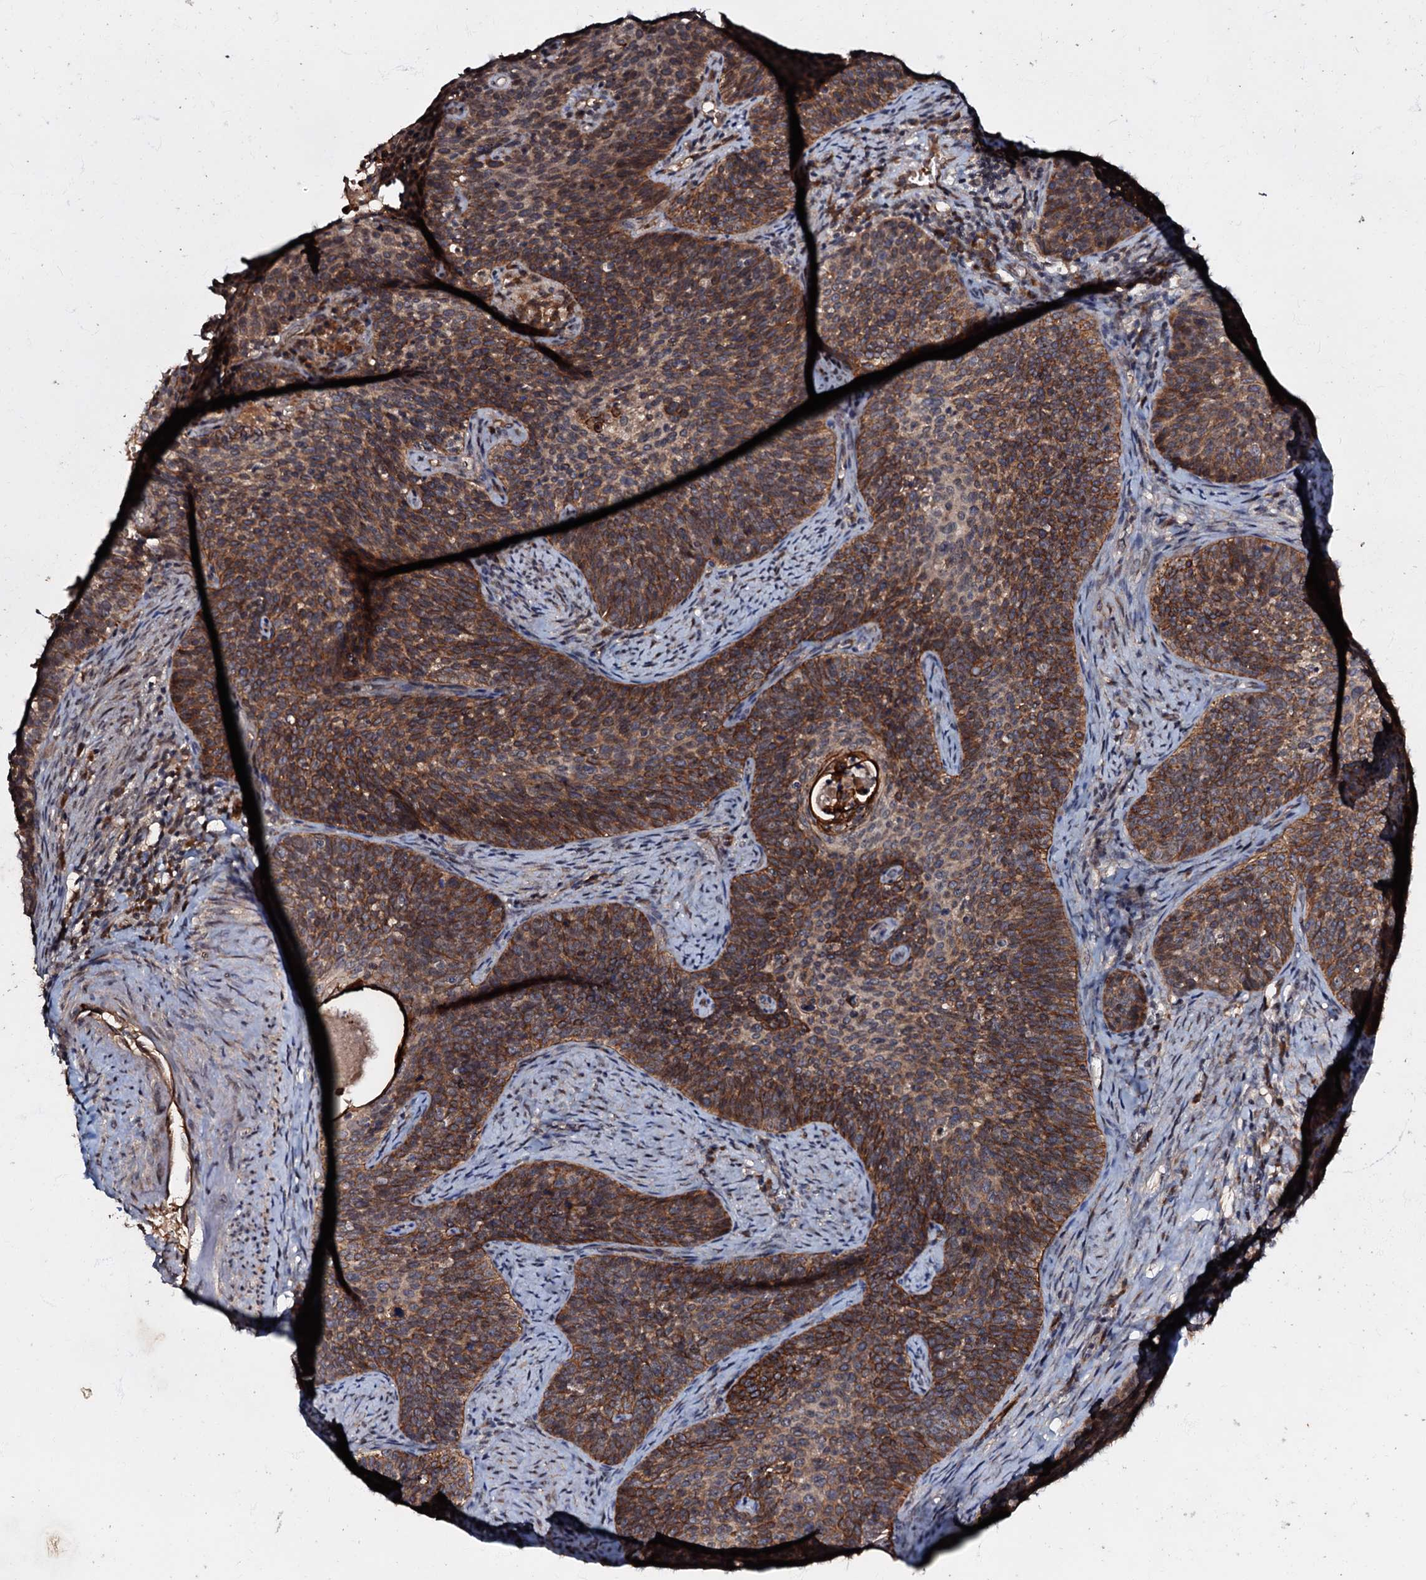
{"staining": {"intensity": "strong", "quantity": ">75%", "location": "cytoplasmic/membranous"}, "tissue": "cervical cancer", "cell_type": "Tumor cells", "image_type": "cancer", "snomed": [{"axis": "morphology", "description": "Normal tissue, NOS"}, {"axis": "morphology", "description": "Squamous cell carcinoma, NOS"}, {"axis": "topography", "description": "Cervix"}], "caption": "The histopathology image shows staining of cervical cancer, revealing strong cytoplasmic/membranous protein expression (brown color) within tumor cells.", "gene": "MANSC4", "patient": {"sex": "female", "age": 39}}